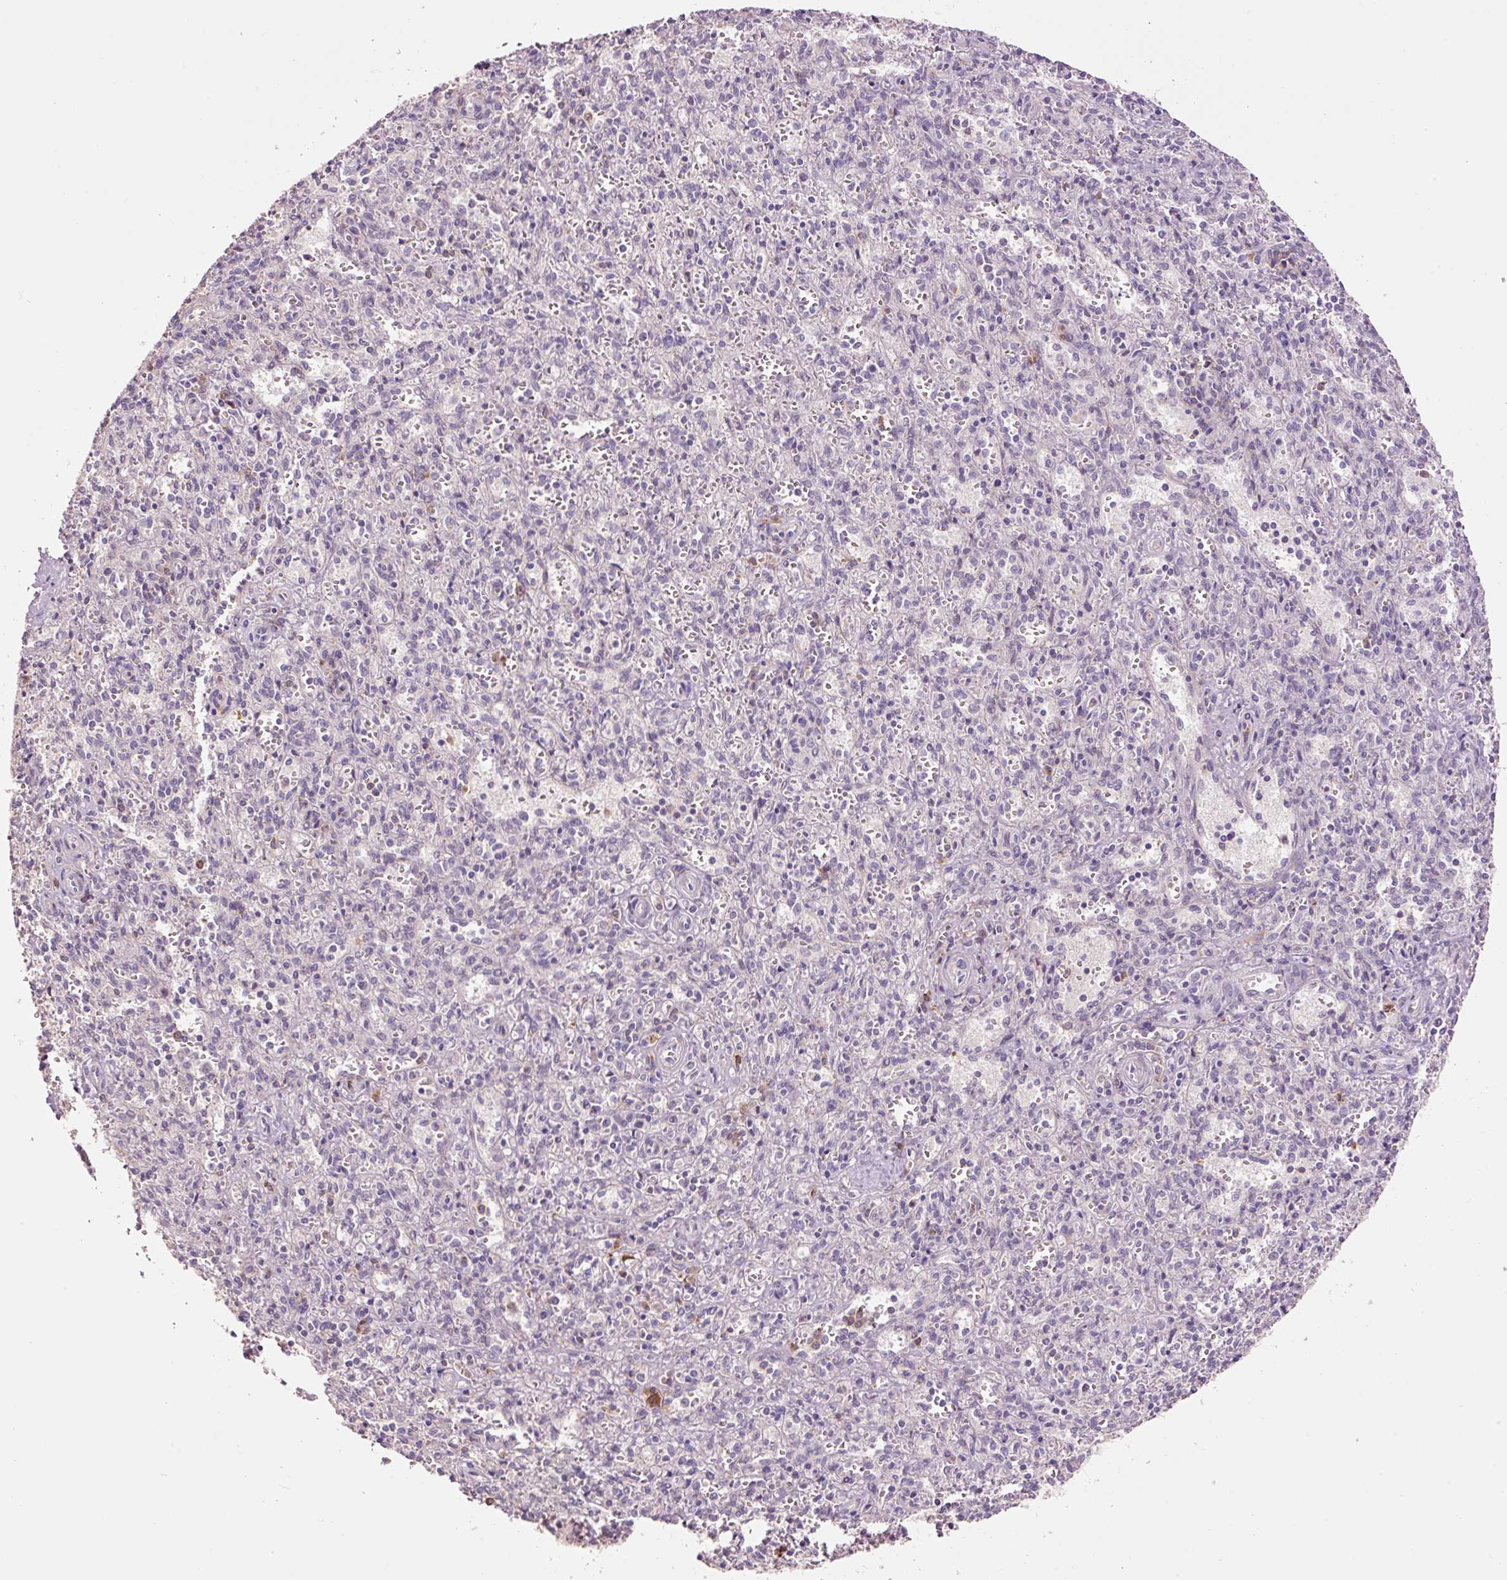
{"staining": {"intensity": "strong", "quantity": "<25%", "location": "cytoplasmic/membranous"}, "tissue": "spleen", "cell_type": "Cells in red pulp", "image_type": "normal", "snomed": [{"axis": "morphology", "description": "Normal tissue, NOS"}, {"axis": "topography", "description": "Spleen"}], "caption": "A brown stain shows strong cytoplasmic/membranous positivity of a protein in cells in red pulp of normal human spleen.", "gene": "HAX1", "patient": {"sex": "female", "age": 26}}